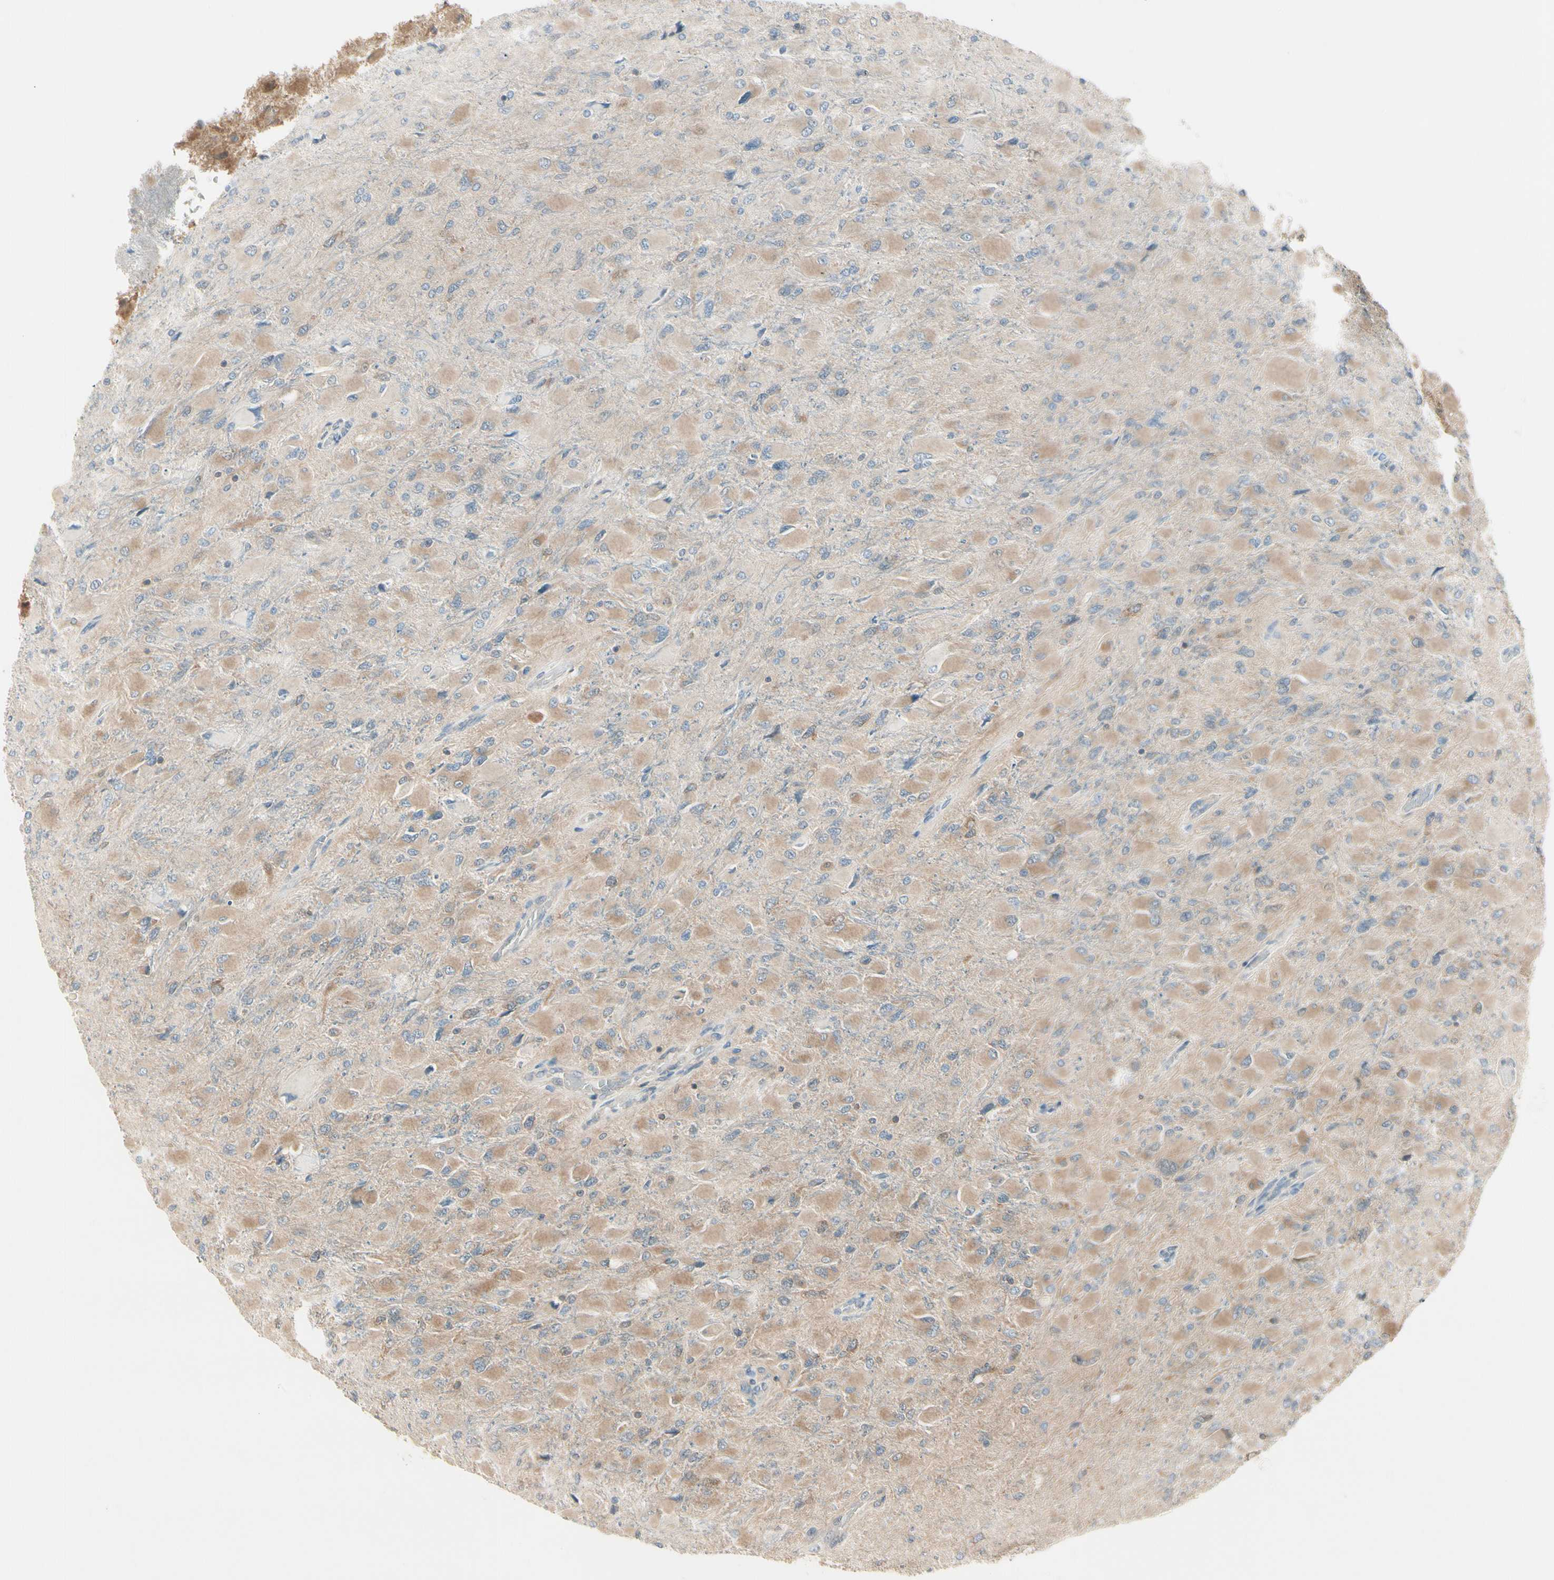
{"staining": {"intensity": "weak", "quantity": ">75%", "location": "cytoplasmic/membranous"}, "tissue": "glioma", "cell_type": "Tumor cells", "image_type": "cancer", "snomed": [{"axis": "morphology", "description": "Glioma, malignant, High grade"}, {"axis": "topography", "description": "Cerebral cortex"}], "caption": "The image shows immunohistochemical staining of malignant glioma (high-grade). There is weak cytoplasmic/membranous expression is seen in approximately >75% of tumor cells.", "gene": "OXSR1", "patient": {"sex": "female", "age": 36}}